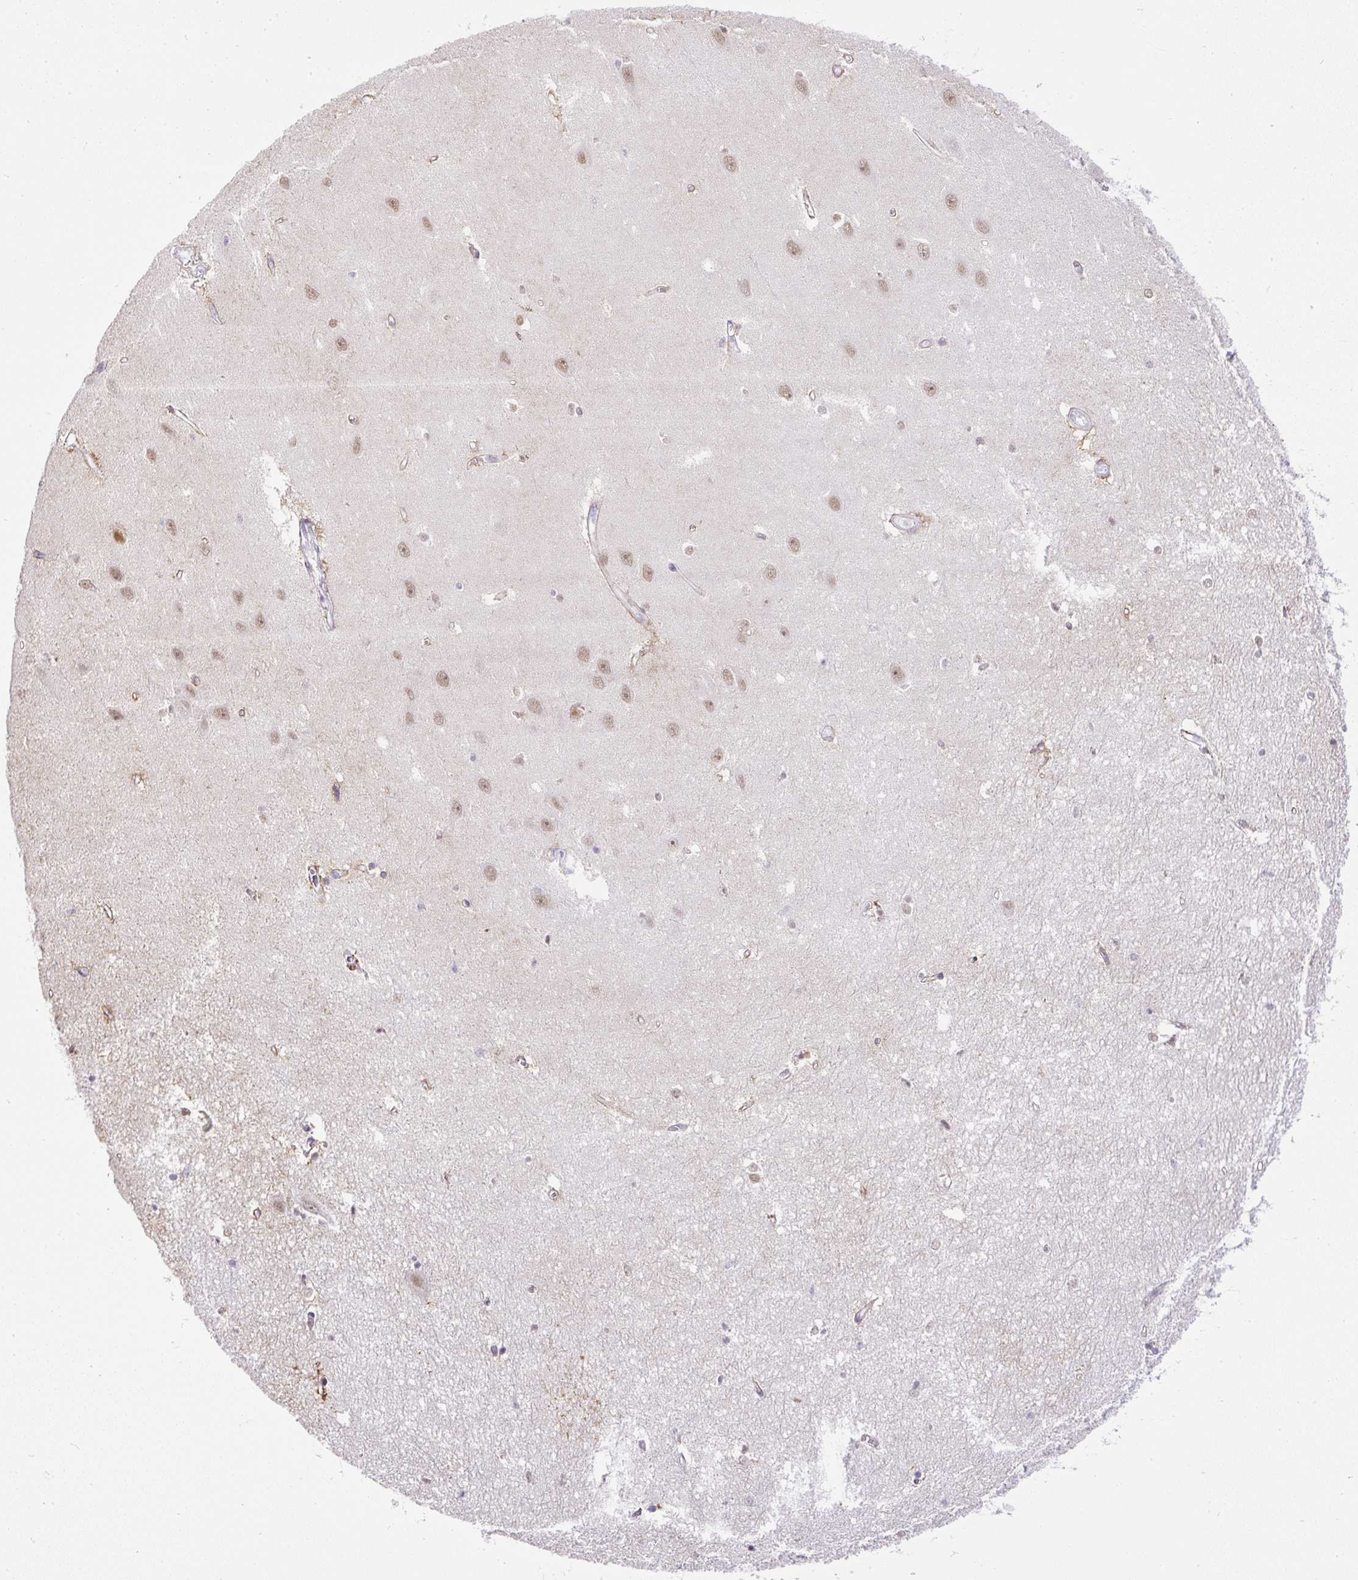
{"staining": {"intensity": "negative", "quantity": "none", "location": "none"}, "tissue": "hippocampus", "cell_type": "Glial cells", "image_type": "normal", "snomed": [{"axis": "morphology", "description": "Normal tissue, NOS"}, {"axis": "topography", "description": "Hippocampus"}], "caption": "An image of hippocampus stained for a protein exhibits no brown staining in glial cells.", "gene": "WNT10B", "patient": {"sex": "female", "age": 64}}